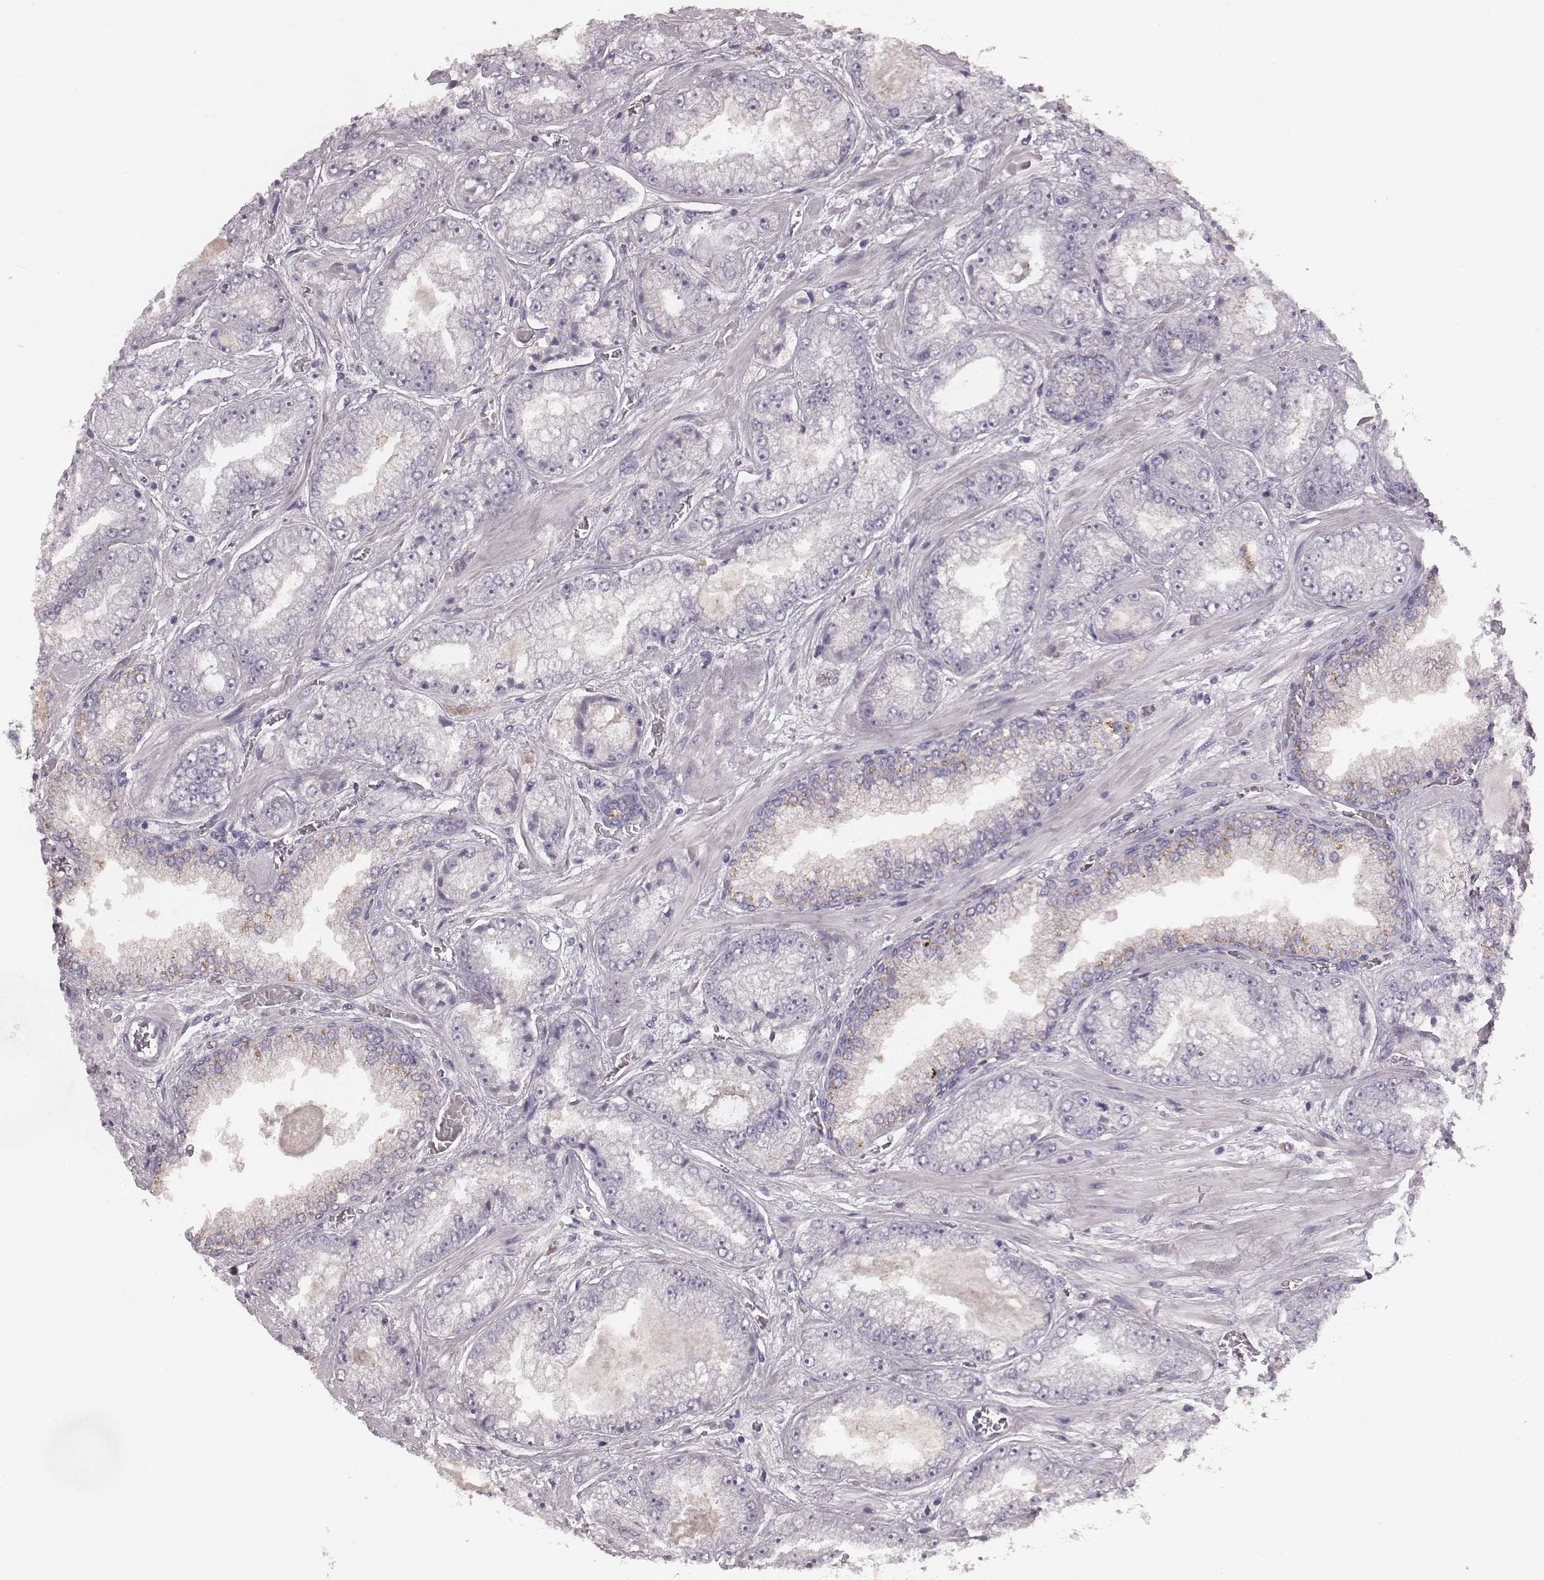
{"staining": {"intensity": "negative", "quantity": "none", "location": "none"}, "tissue": "prostate cancer", "cell_type": "Tumor cells", "image_type": "cancer", "snomed": [{"axis": "morphology", "description": "Adenocarcinoma, Low grade"}, {"axis": "topography", "description": "Prostate"}], "caption": "The histopathology image exhibits no significant positivity in tumor cells of prostate low-grade adenocarcinoma.", "gene": "CFTR", "patient": {"sex": "male", "age": 57}}